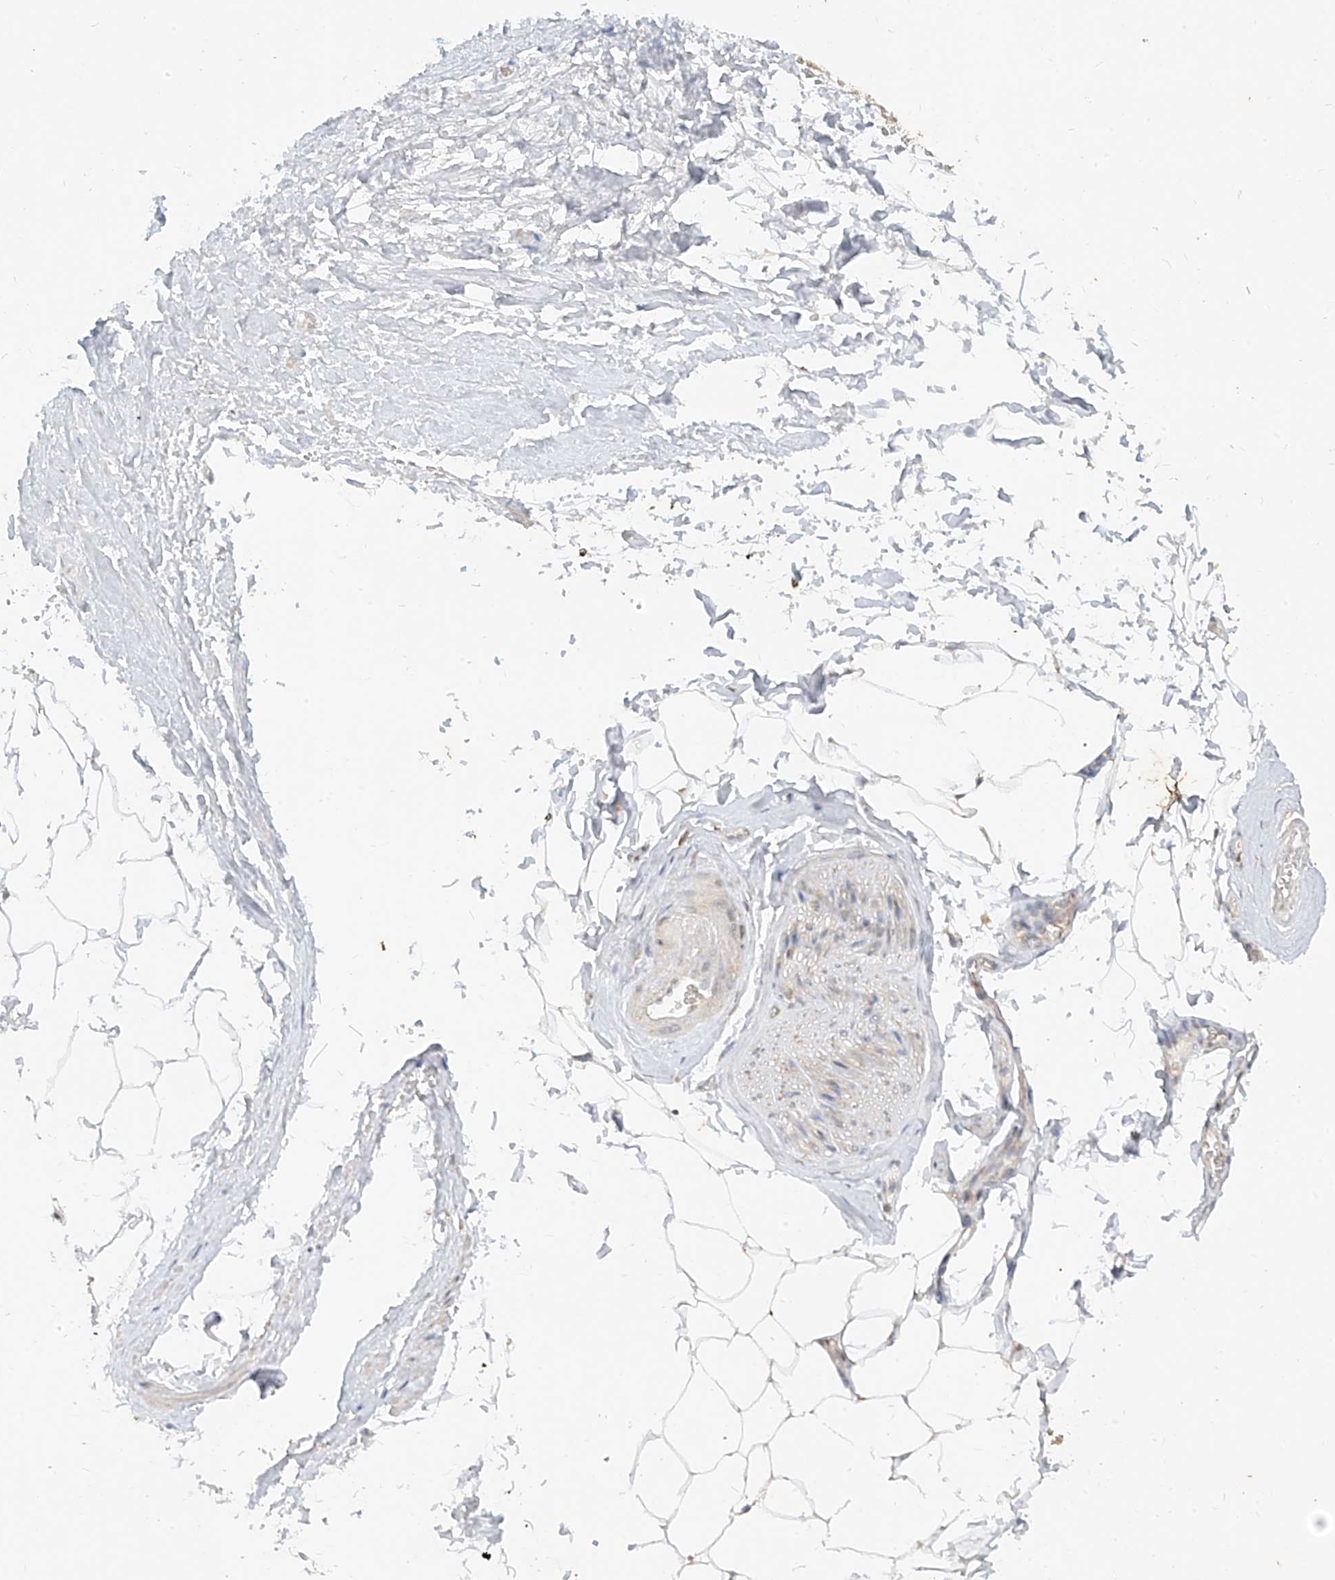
{"staining": {"intensity": "weak", "quantity": "25%-75%", "location": "cytoplasmic/membranous"}, "tissue": "adipose tissue", "cell_type": "Adipocytes", "image_type": "normal", "snomed": [{"axis": "morphology", "description": "Normal tissue, NOS"}, {"axis": "morphology", "description": "Adenocarcinoma, Low grade"}, {"axis": "topography", "description": "Prostate"}, {"axis": "topography", "description": "Peripheral nerve tissue"}], "caption": "This image reveals IHC staining of normal adipose tissue, with low weak cytoplasmic/membranous expression in approximately 25%-75% of adipocytes.", "gene": "MTUS2", "patient": {"sex": "male", "age": 63}}